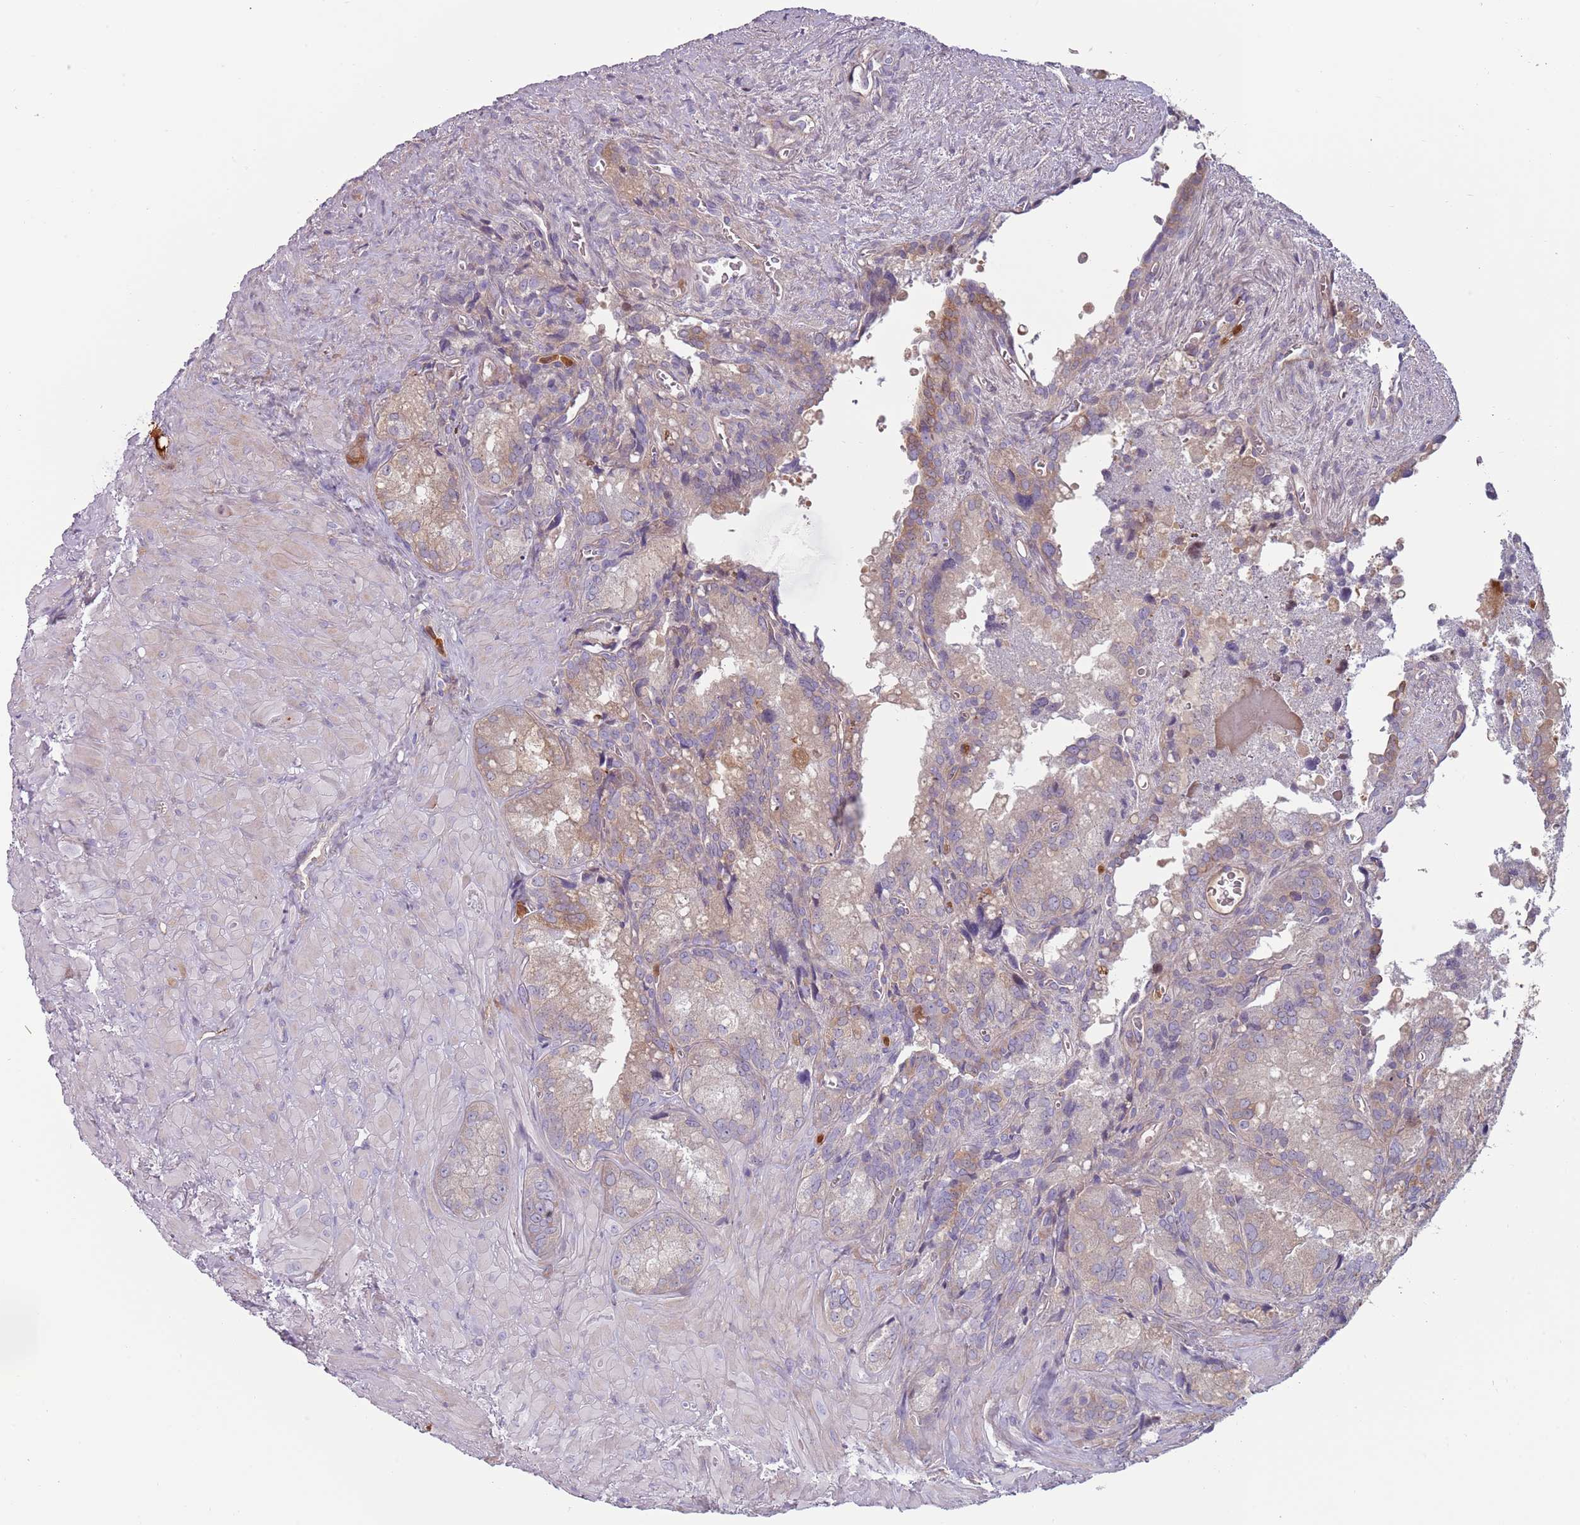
{"staining": {"intensity": "weak", "quantity": "25%-75%", "location": "cytoplasmic/membranous"}, "tissue": "seminal vesicle", "cell_type": "Glandular cells", "image_type": "normal", "snomed": [{"axis": "morphology", "description": "Normal tissue, NOS"}, {"axis": "topography", "description": "Seminal veicle"}], "caption": "Human seminal vesicle stained for a protein (brown) displays weak cytoplasmic/membranous positive expression in approximately 25%-75% of glandular cells.", "gene": "NADK", "patient": {"sex": "male", "age": 62}}